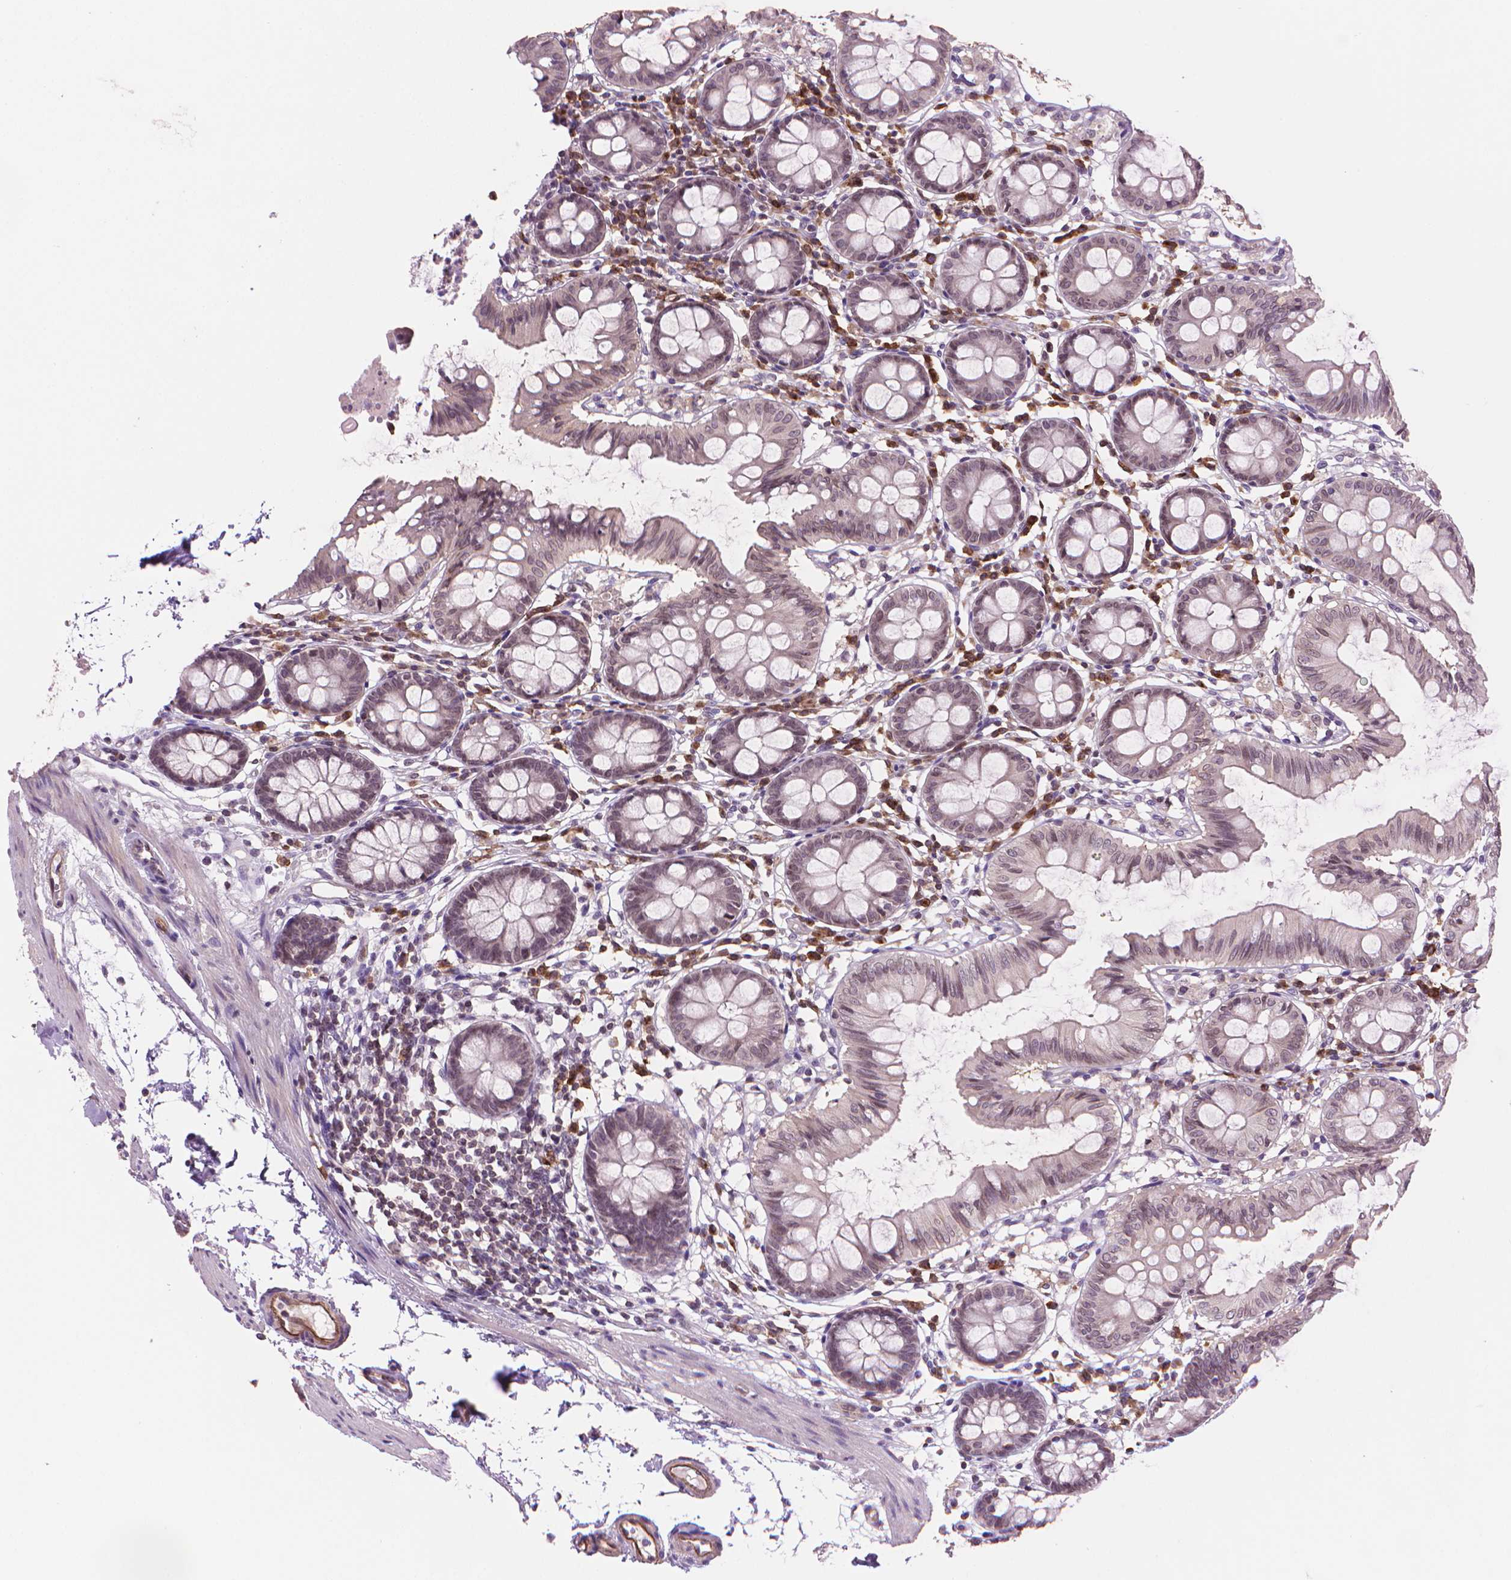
{"staining": {"intensity": "moderate", "quantity": ">75%", "location": "cytoplasmic/membranous"}, "tissue": "colon", "cell_type": "Endothelial cells", "image_type": "normal", "snomed": [{"axis": "morphology", "description": "Normal tissue, NOS"}, {"axis": "topography", "description": "Colon"}], "caption": "A medium amount of moderate cytoplasmic/membranous staining is appreciated in approximately >75% of endothelial cells in normal colon. (DAB = brown stain, brightfield microscopy at high magnification).", "gene": "TMEM184A", "patient": {"sex": "female", "age": 84}}